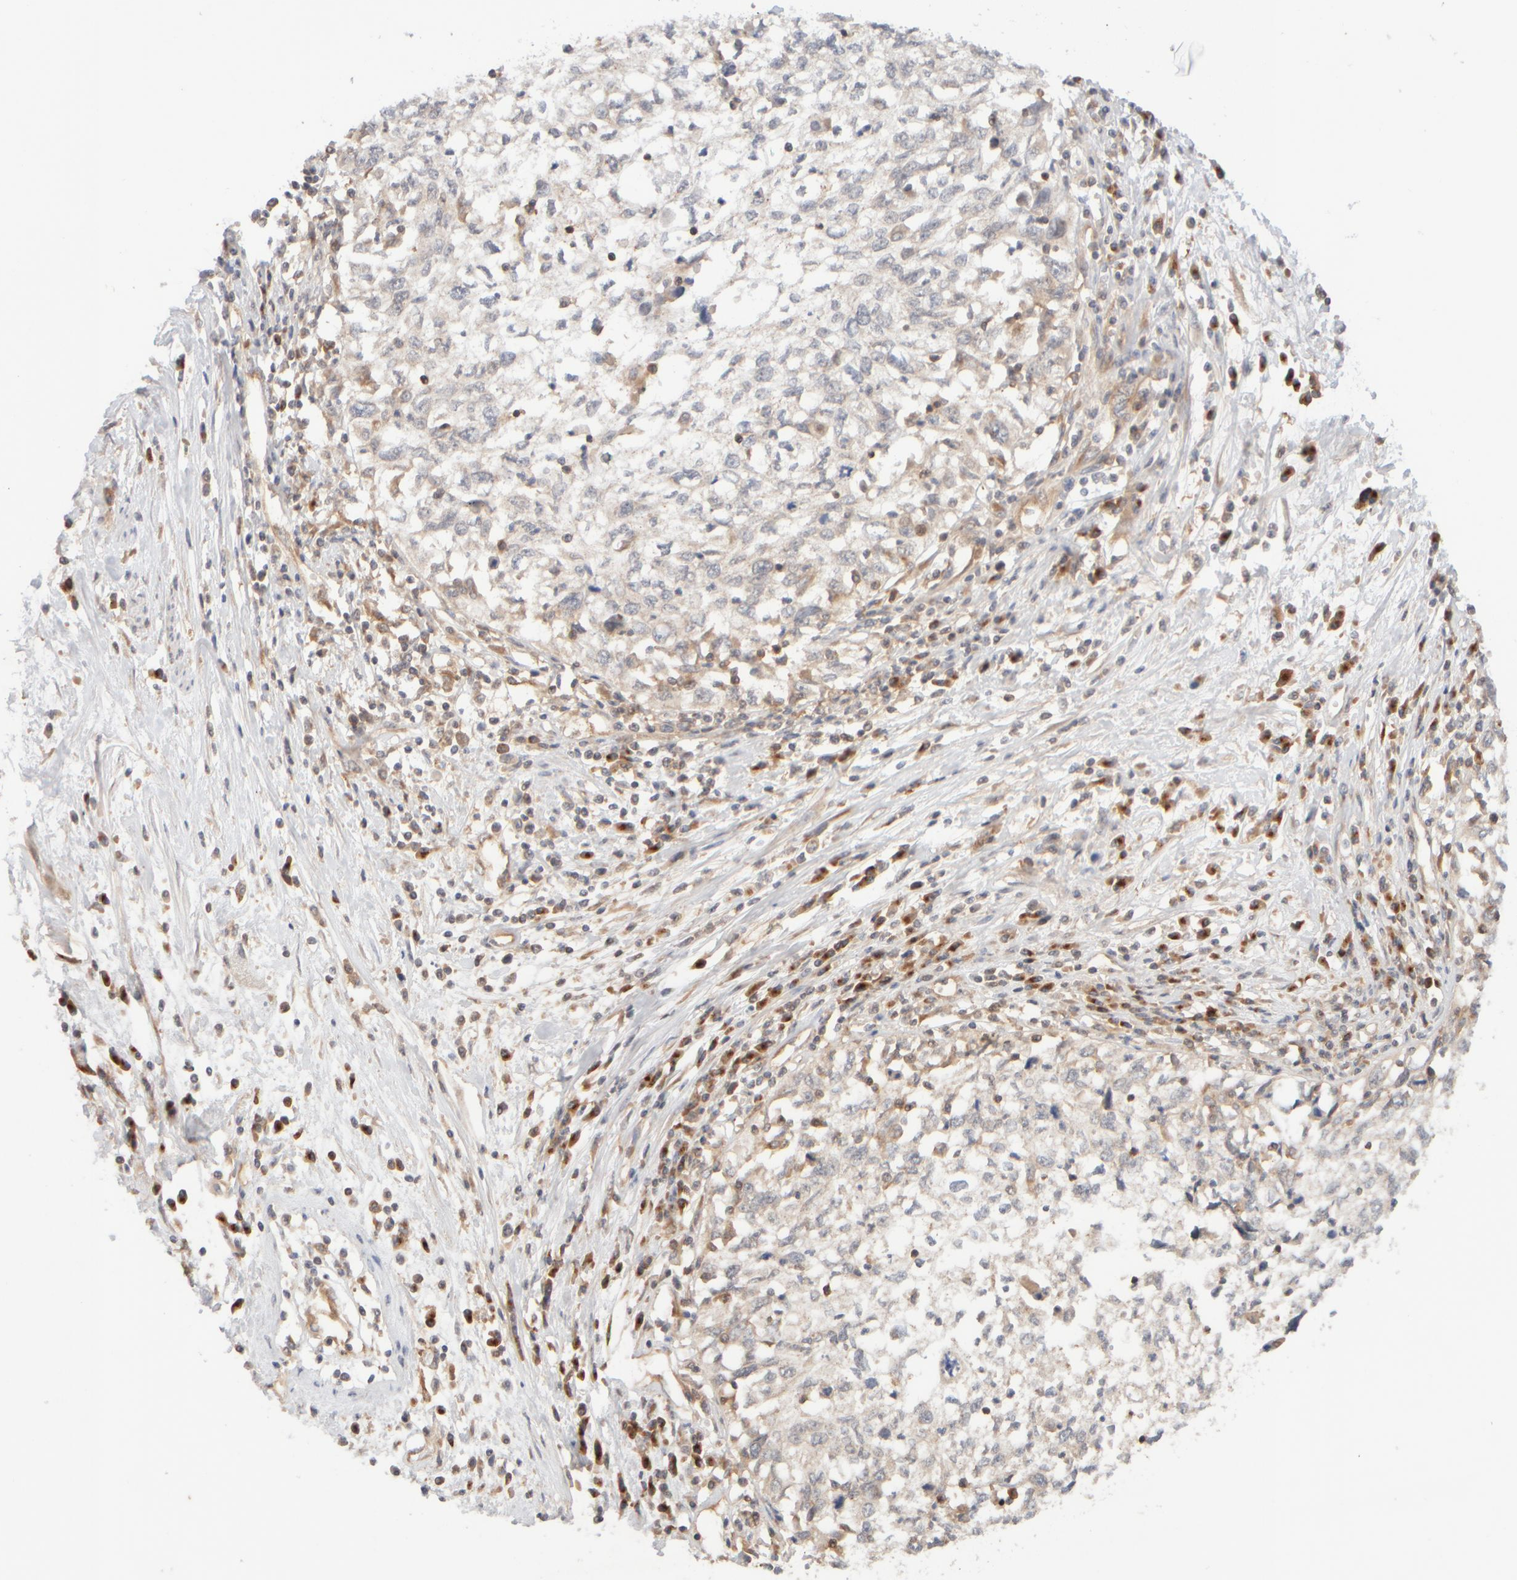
{"staining": {"intensity": "weak", "quantity": "<25%", "location": "cytoplasmic/membranous"}, "tissue": "cervical cancer", "cell_type": "Tumor cells", "image_type": "cancer", "snomed": [{"axis": "morphology", "description": "Squamous cell carcinoma, NOS"}, {"axis": "topography", "description": "Cervix"}], "caption": "Immunohistochemical staining of human cervical cancer demonstrates no significant staining in tumor cells.", "gene": "RABEP1", "patient": {"sex": "female", "age": 57}}